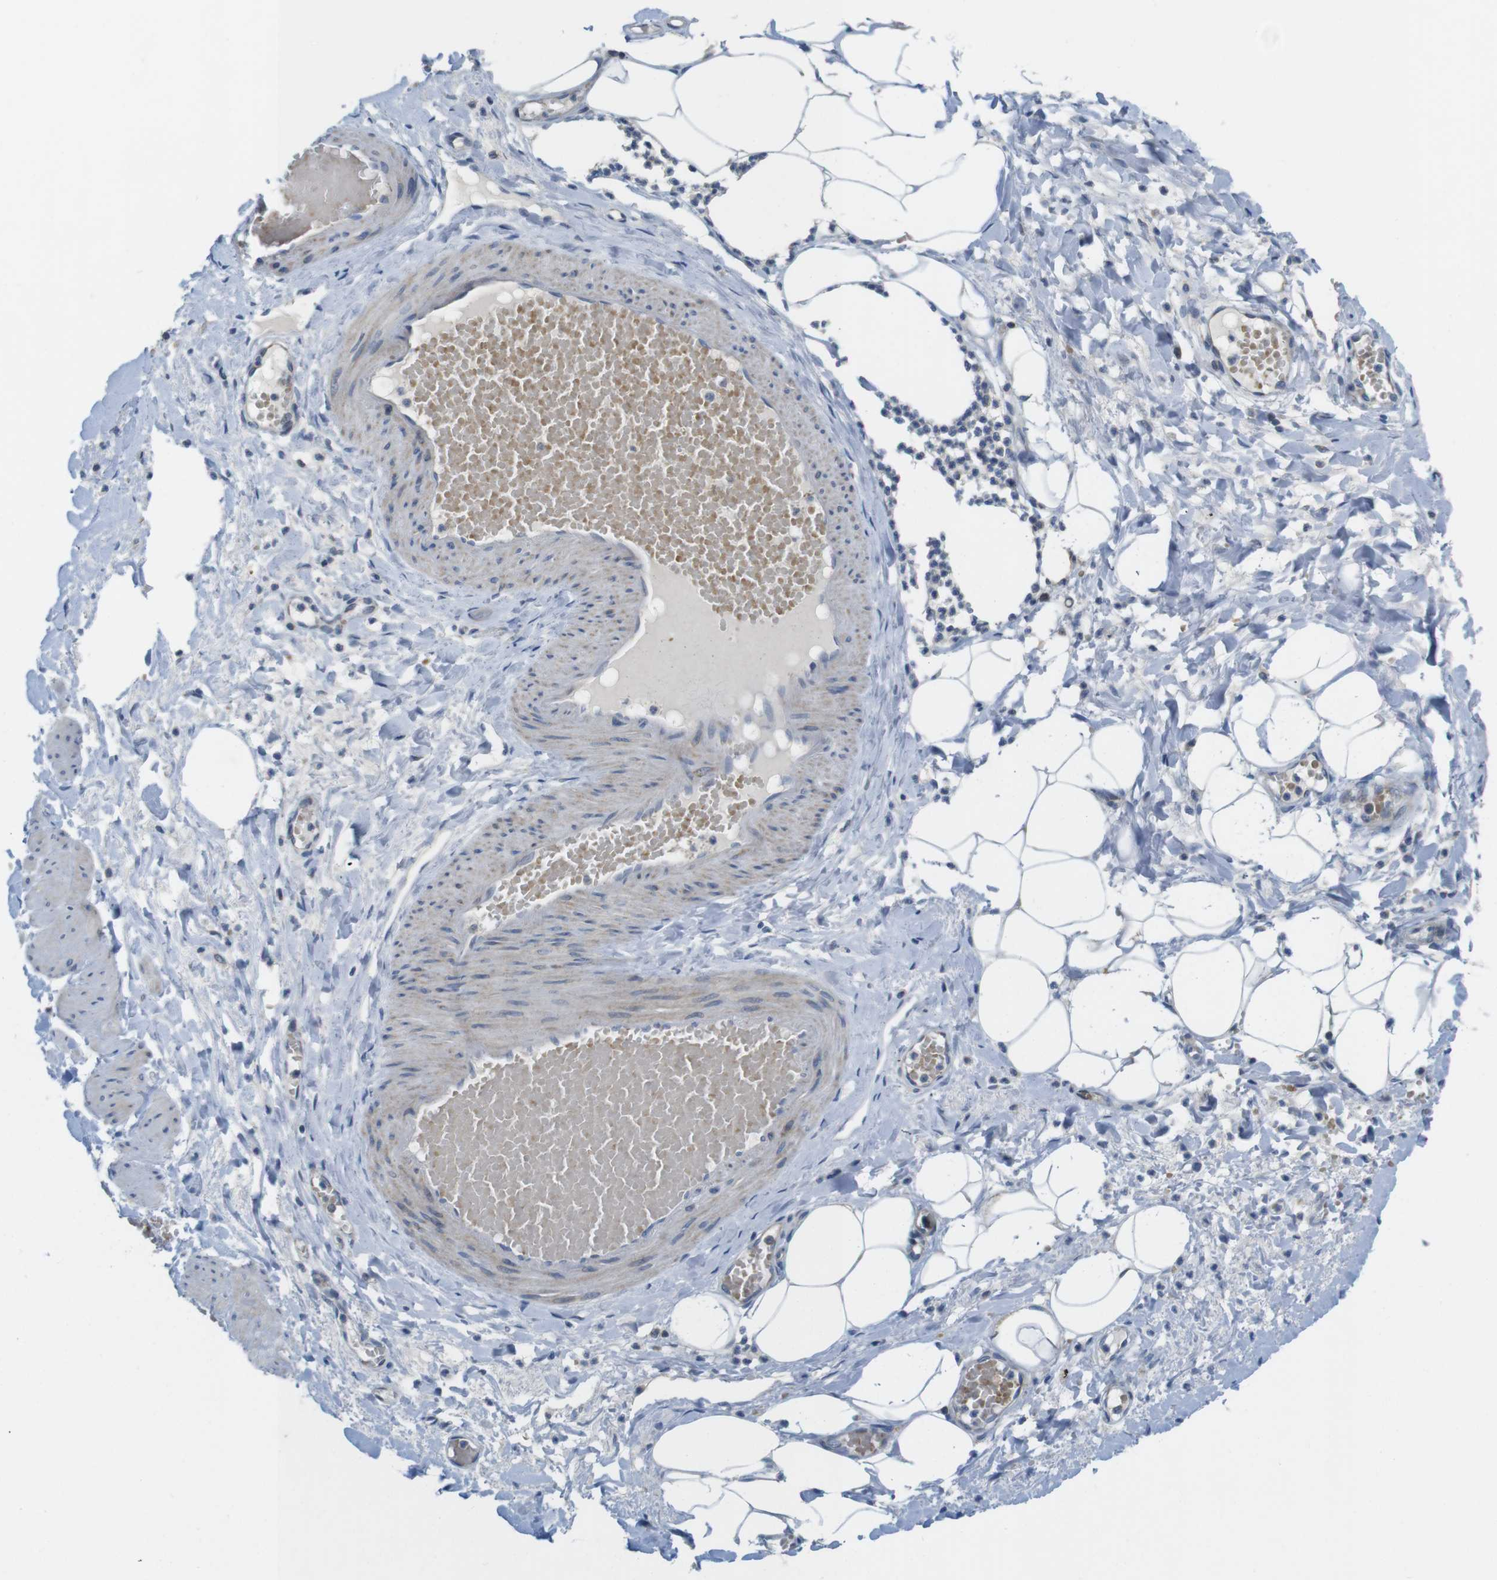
{"staining": {"intensity": "negative", "quantity": "none", "location": "none"}, "tissue": "adipose tissue", "cell_type": "Adipocytes", "image_type": "normal", "snomed": [{"axis": "morphology", "description": "Normal tissue, NOS"}, {"axis": "topography", "description": "Soft tissue"}, {"axis": "topography", "description": "Vascular tissue"}], "caption": "The photomicrograph shows no staining of adipocytes in unremarkable adipose tissue.", "gene": "MARCHF1", "patient": {"sex": "female", "age": 35}}